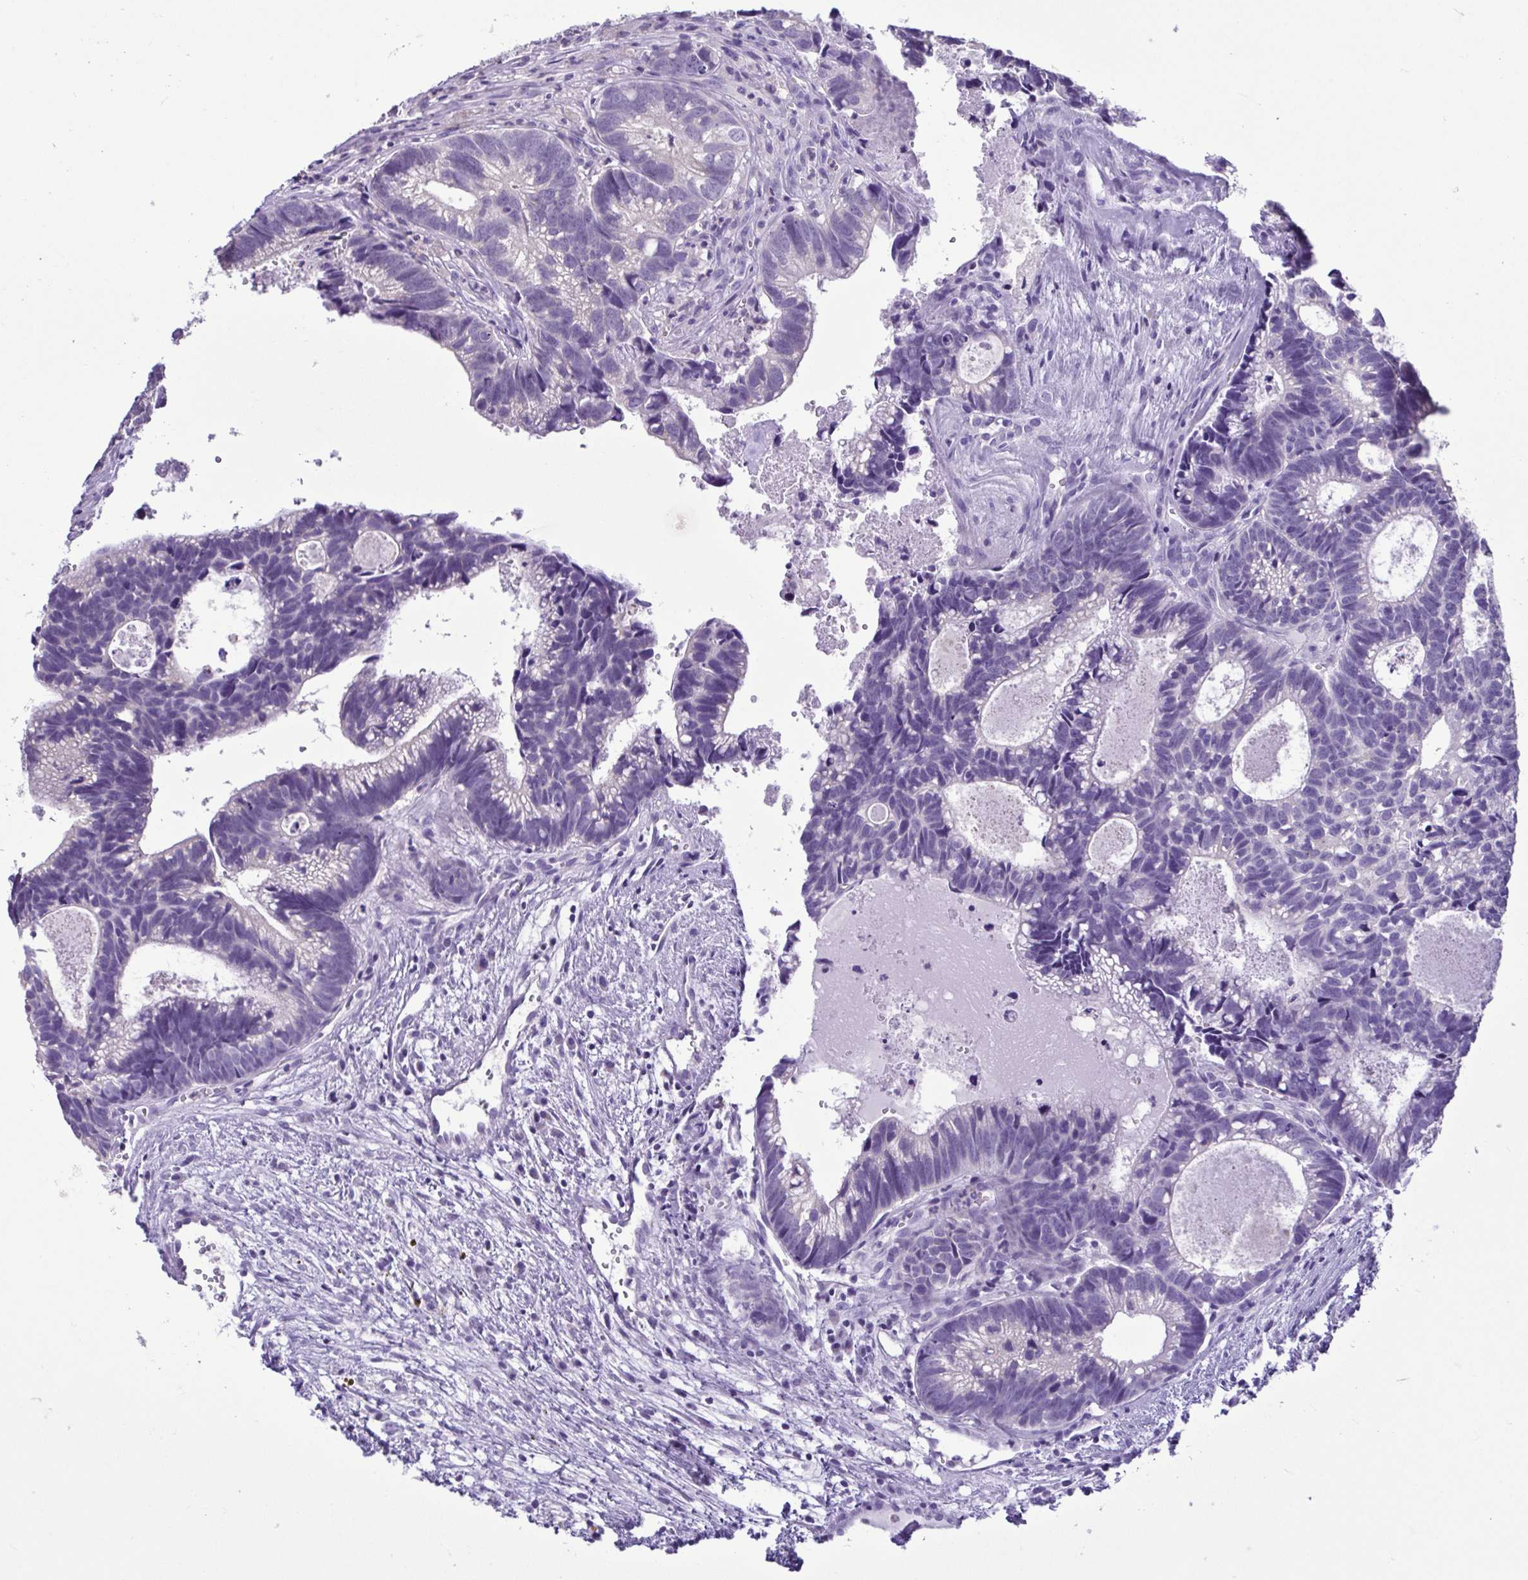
{"staining": {"intensity": "negative", "quantity": "none", "location": "none"}, "tissue": "head and neck cancer", "cell_type": "Tumor cells", "image_type": "cancer", "snomed": [{"axis": "morphology", "description": "Adenocarcinoma, NOS"}, {"axis": "topography", "description": "Head-Neck"}], "caption": "IHC micrograph of human head and neck adenocarcinoma stained for a protein (brown), which displays no expression in tumor cells.", "gene": "CBY2", "patient": {"sex": "male", "age": 62}}